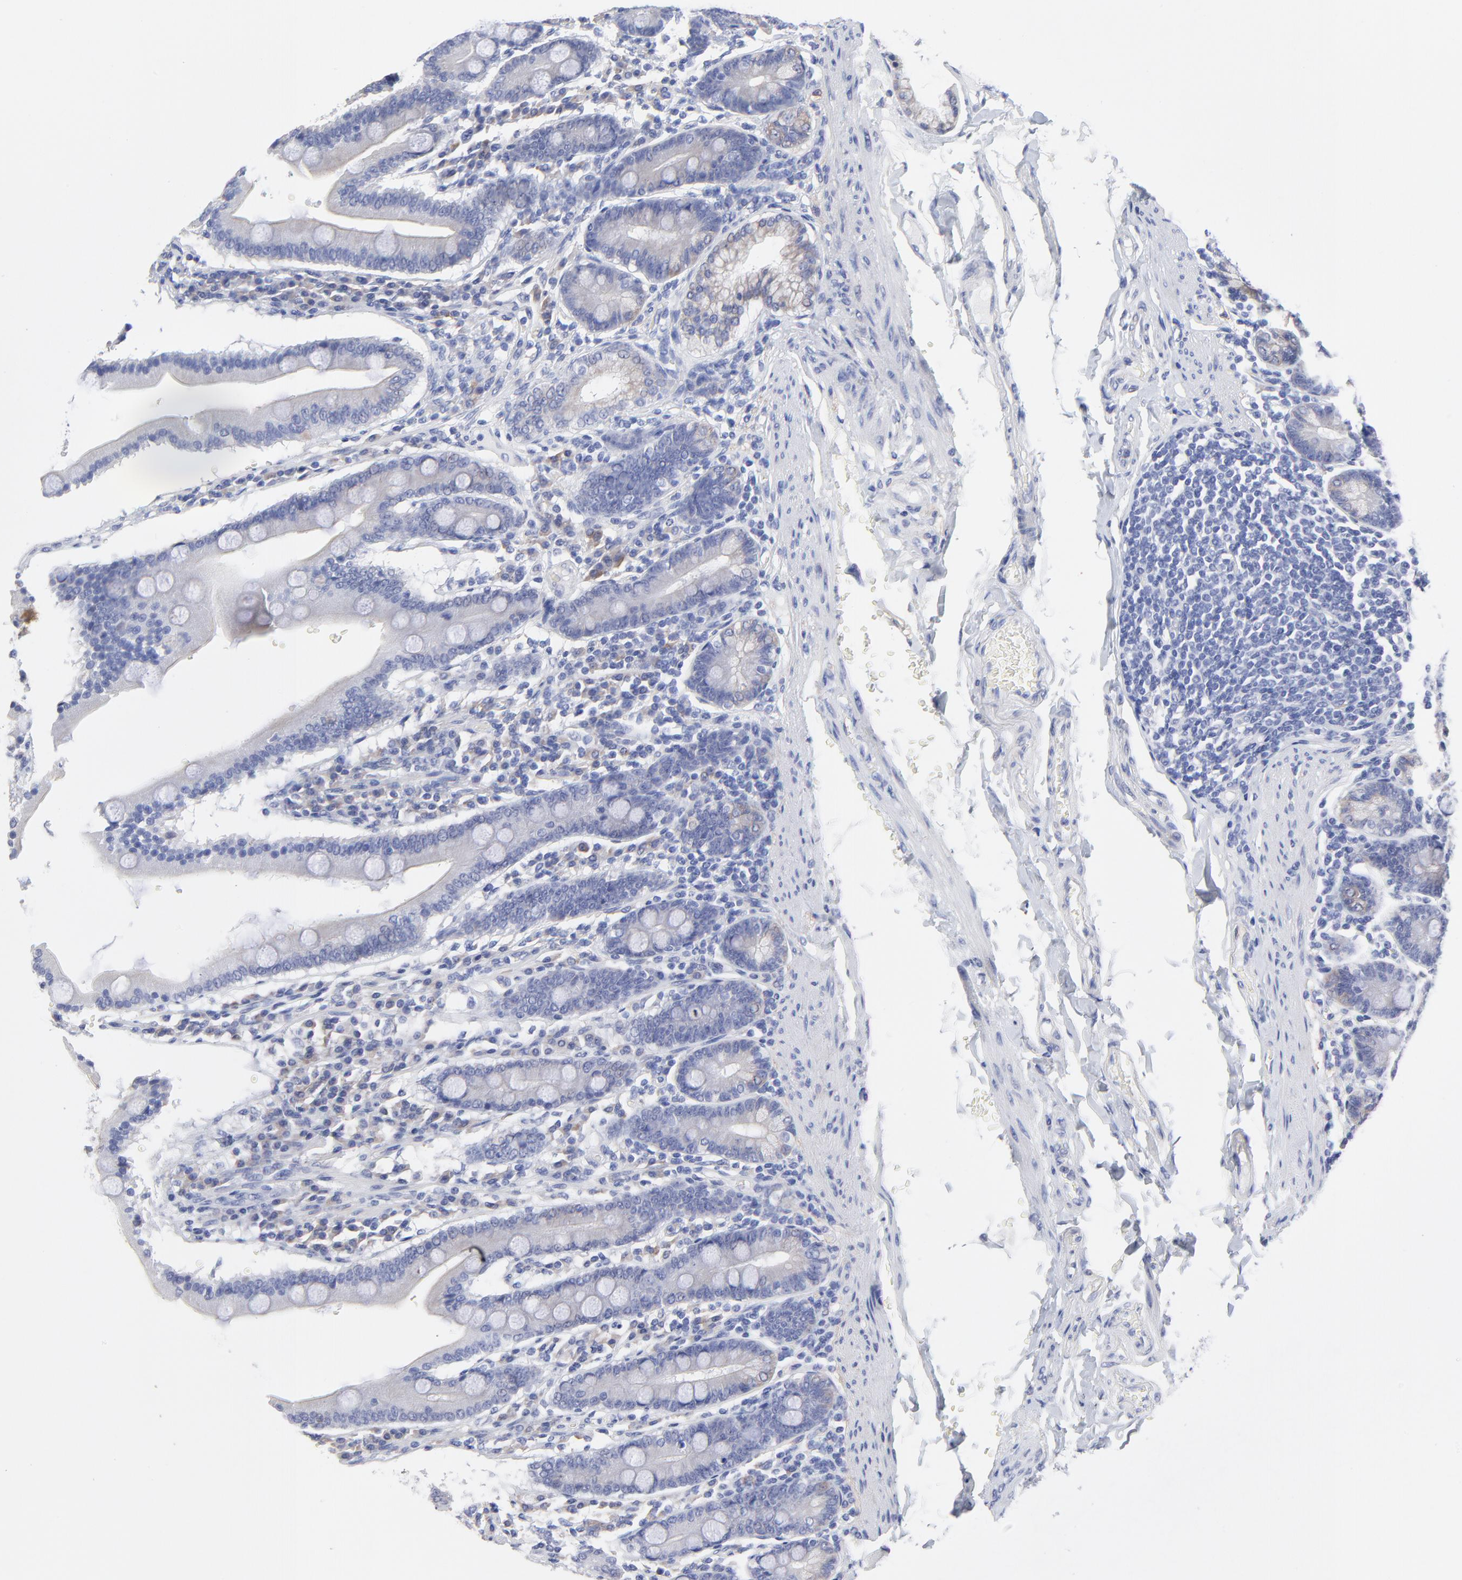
{"staining": {"intensity": "negative", "quantity": "none", "location": "none"}, "tissue": "duodenum", "cell_type": "Glandular cells", "image_type": "normal", "snomed": [{"axis": "morphology", "description": "Normal tissue, NOS"}, {"axis": "topography", "description": "Duodenum"}], "caption": "This is a photomicrograph of IHC staining of normal duodenum, which shows no expression in glandular cells. (DAB (3,3'-diaminobenzidine) IHC, high magnification).", "gene": "DUSP9", "patient": {"sex": "male", "age": 50}}